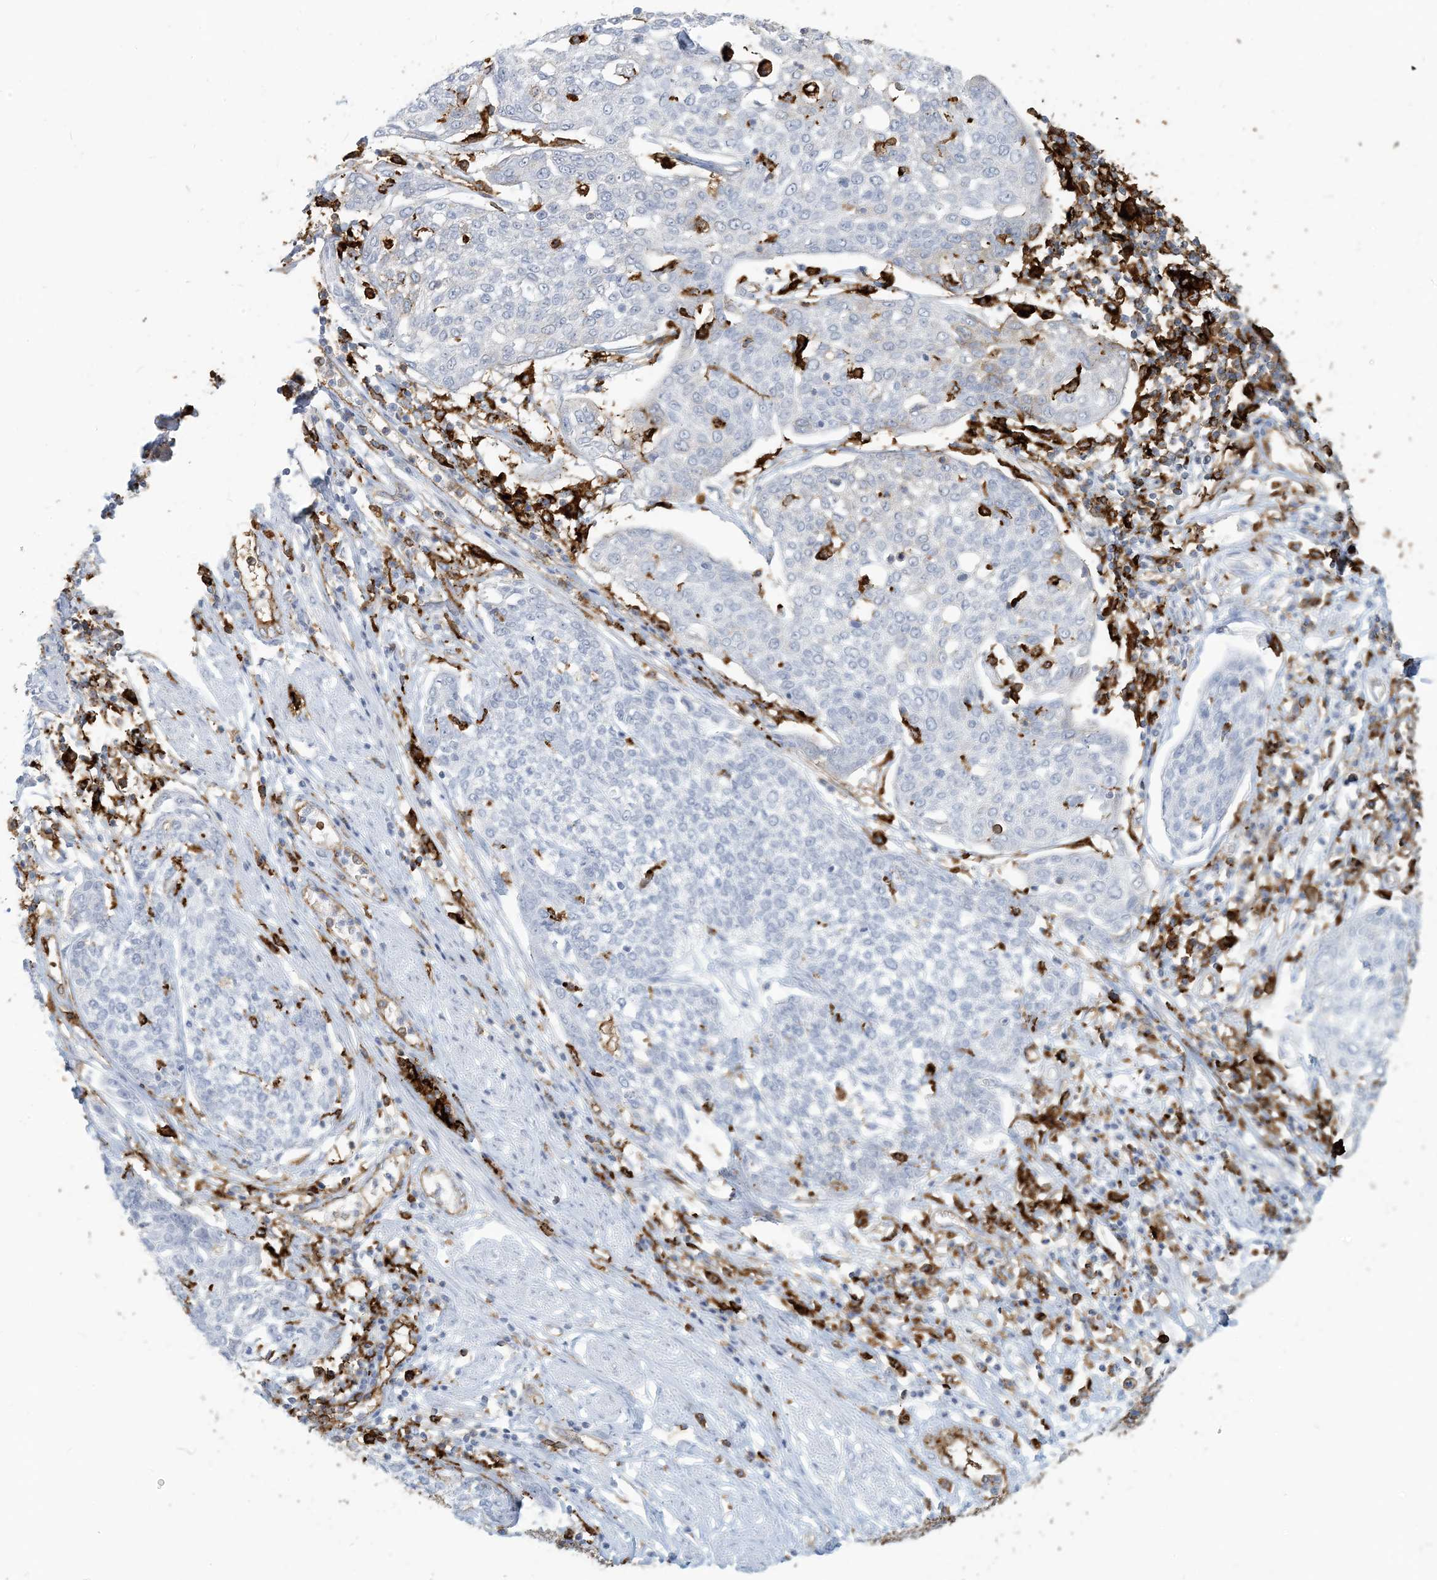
{"staining": {"intensity": "negative", "quantity": "none", "location": "none"}, "tissue": "cervical cancer", "cell_type": "Tumor cells", "image_type": "cancer", "snomed": [{"axis": "morphology", "description": "Squamous cell carcinoma, NOS"}, {"axis": "topography", "description": "Cervix"}], "caption": "The histopathology image displays no significant staining in tumor cells of cervical cancer (squamous cell carcinoma).", "gene": "HLA-DRB1", "patient": {"sex": "female", "age": 34}}